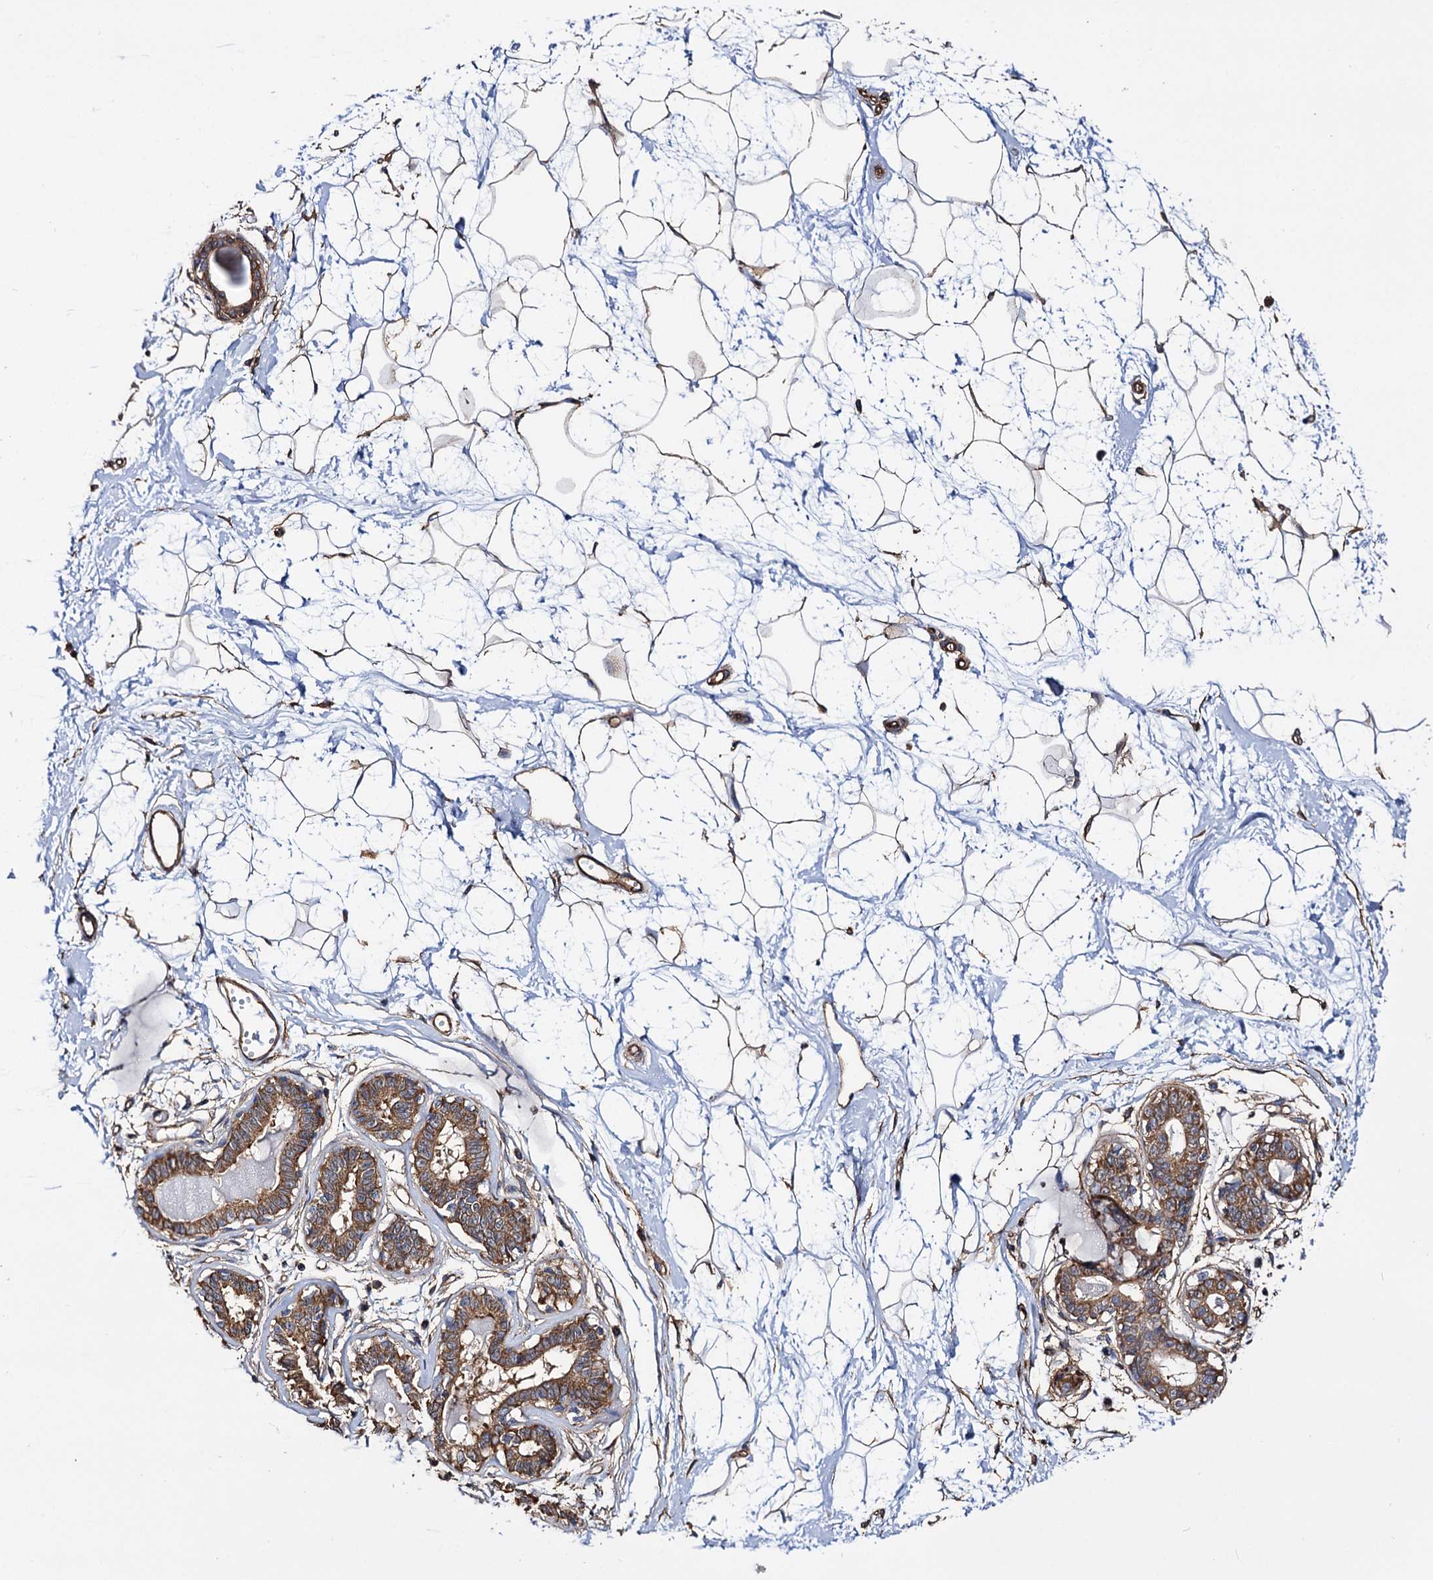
{"staining": {"intensity": "negative", "quantity": "none", "location": "none"}, "tissue": "breast", "cell_type": "Adipocytes", "image_type": "normal", "snomed": [{"axis": "morphology", "description": "Normal tissue, NOS"}, {"axis": "topography", "description": "Breast"}], "caption": "DAB (3,3'-diaminobenzidine) immunohistochemical staining of unremarkable human breast exhibits no significant positivity in adipocytes. (Immunohistochemistry, brightfield microscopy, high magnification).", "gene": "IDI1", "patient": {"sex": "female", "age": 45}}